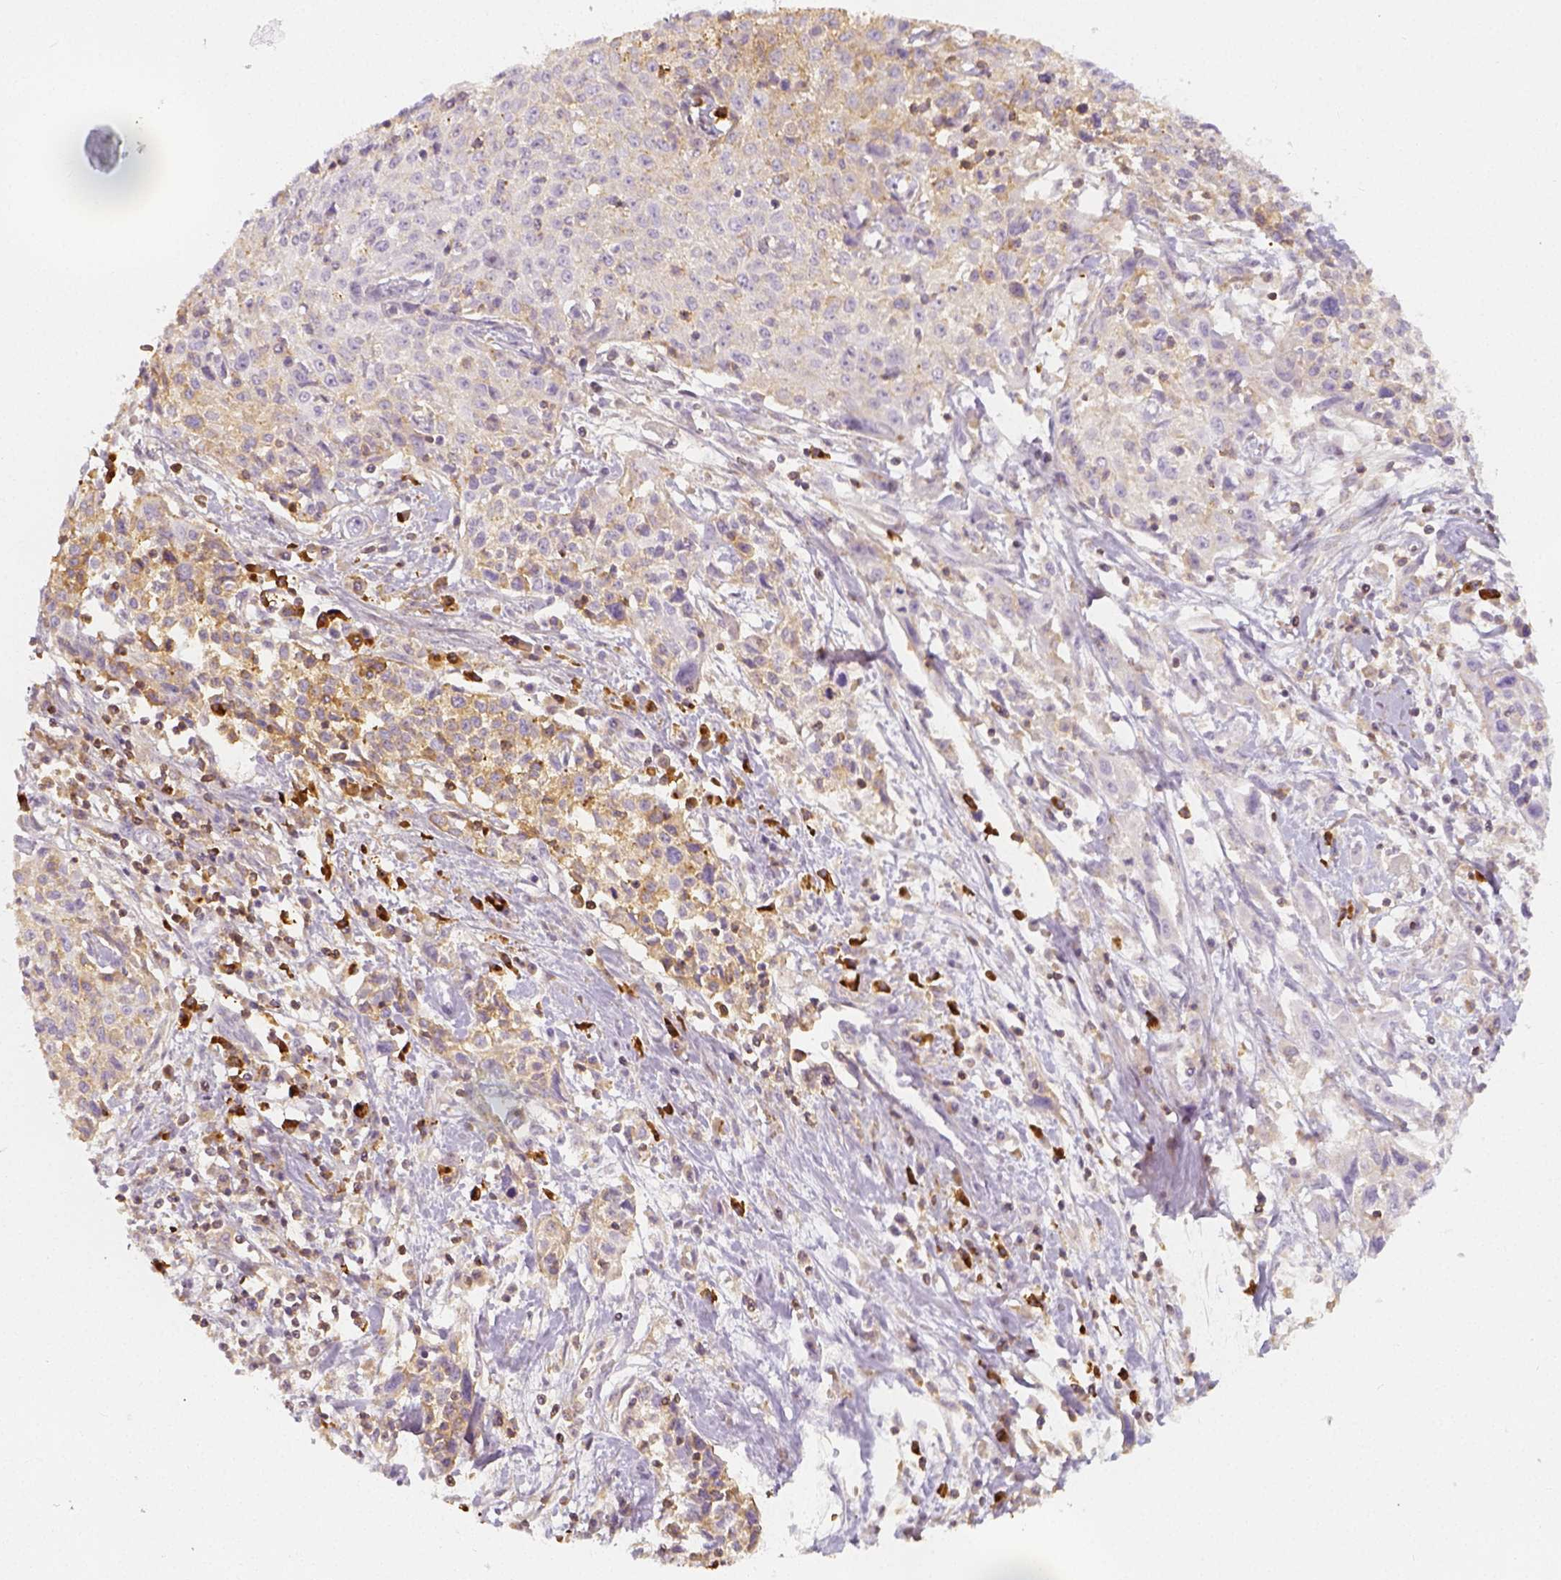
{"staining": {"intensity": "weak", "quantity": "25%-75%", "location": "cytoplasmic/membranous"}, "tissue": "cervical cancer", "cell_type": "Tumor cells", "image_type": "cancer", "snomed": [{"axis": "morphology", "description": "Squamous cell carcinoma, NOS"}, {"axis": "topography", "description": "Cervix"}], "caption": "Cervical squamous cell carcinoma stained for a protein (brown) exhibits weak cytoplasmic/membranous positive staining in approximately 25%-75% of tumor cells.", "gene": "PTPRJ", "patient": {"sex": "female", "age": 38}}